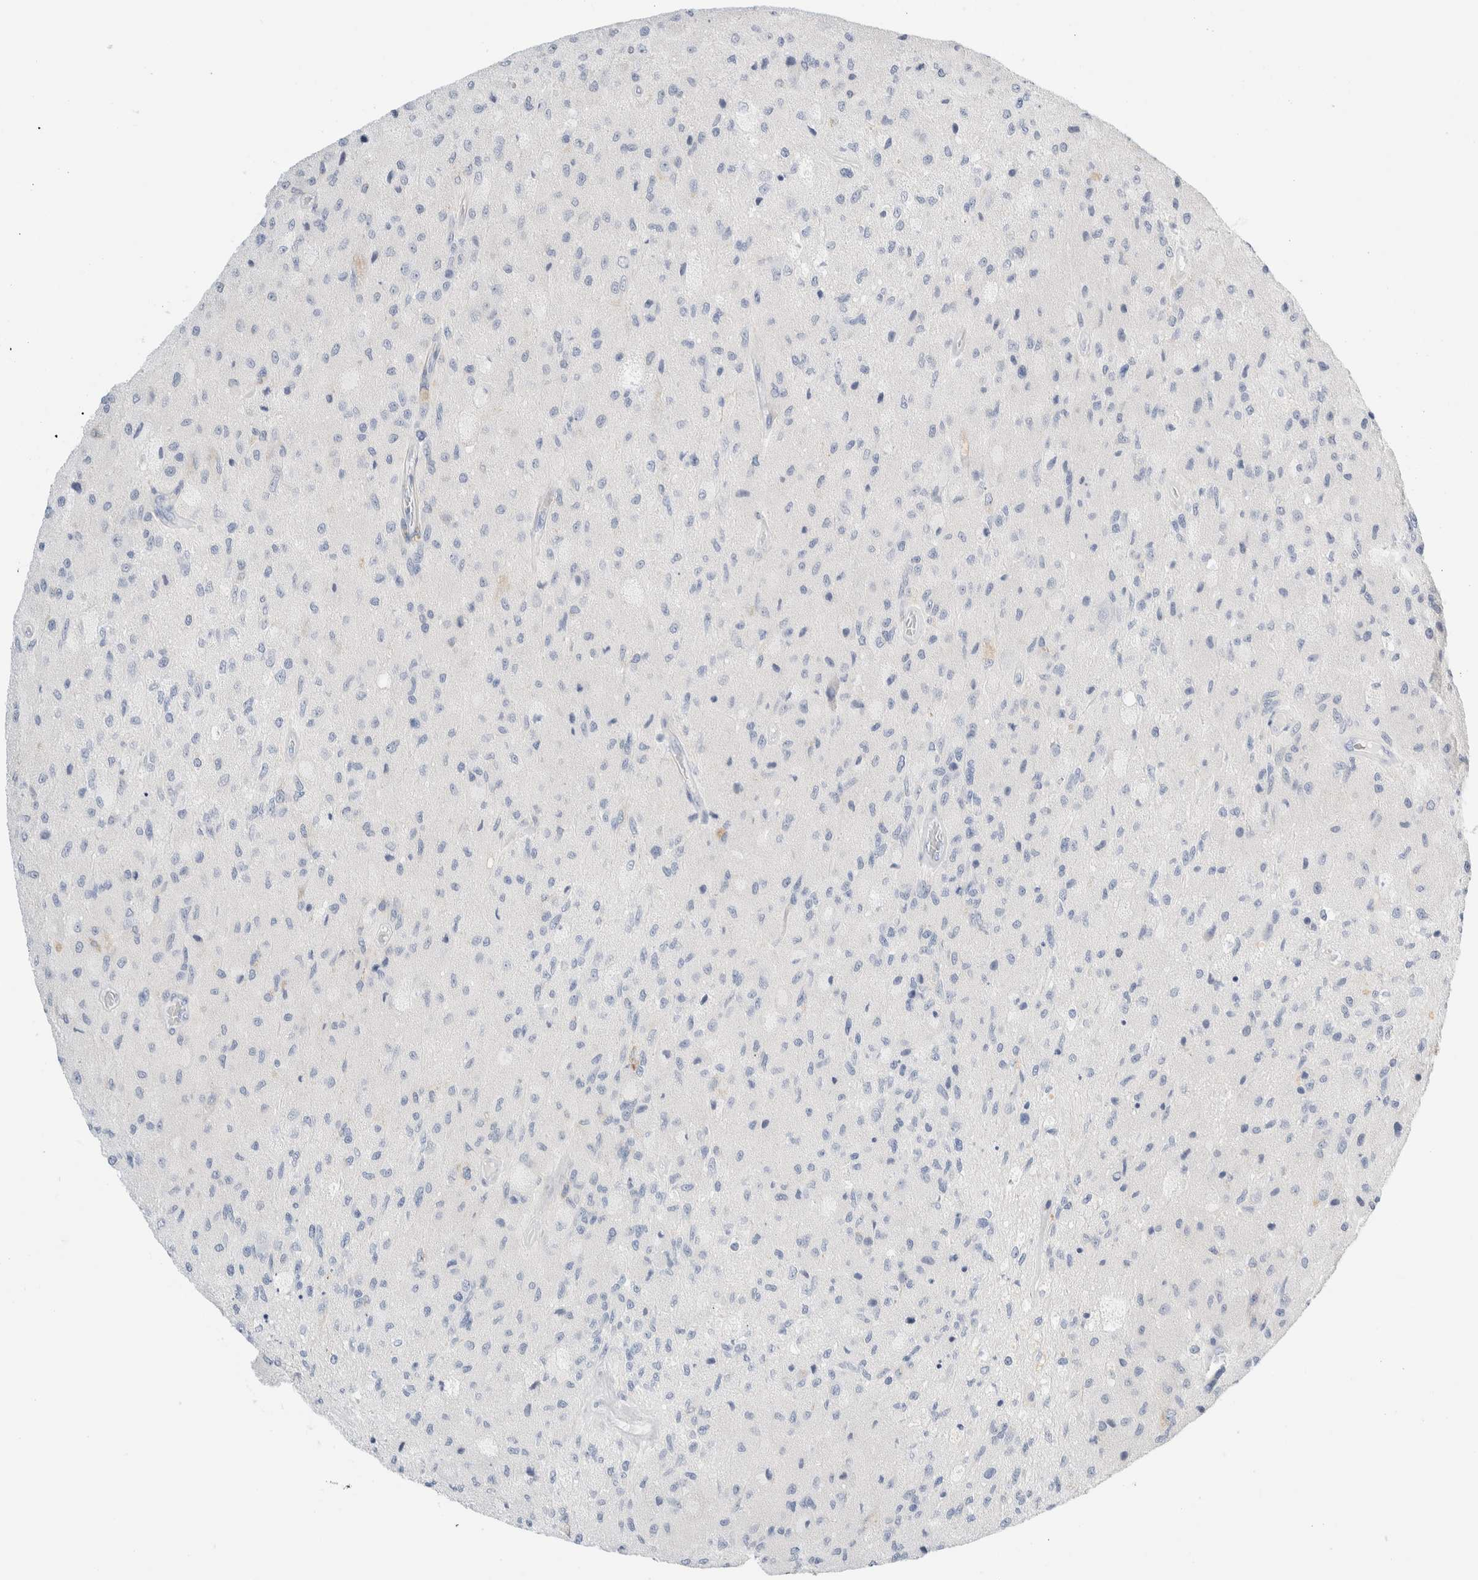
{"staining": {"intensity": "negative", "quantity": "none", "location": "none"}, "tissue": "glioma", "cell_type": "Tumor cells", "image_type": "cancer", "snomed": [{"axis": "morphology", "description": "Normal tissue, NOS"}, {"axis": "morphology", "description": "Glioma, malignant, High grade"}, {"axis": "topography", "description": "Cerebral cortex"}], "caption": "Micrograph shows no significant protein expression in tumor cells of malignant glioma (high-grade).", "gene": "ADAM30", "patient": {"sex": "male", "age": 77}}